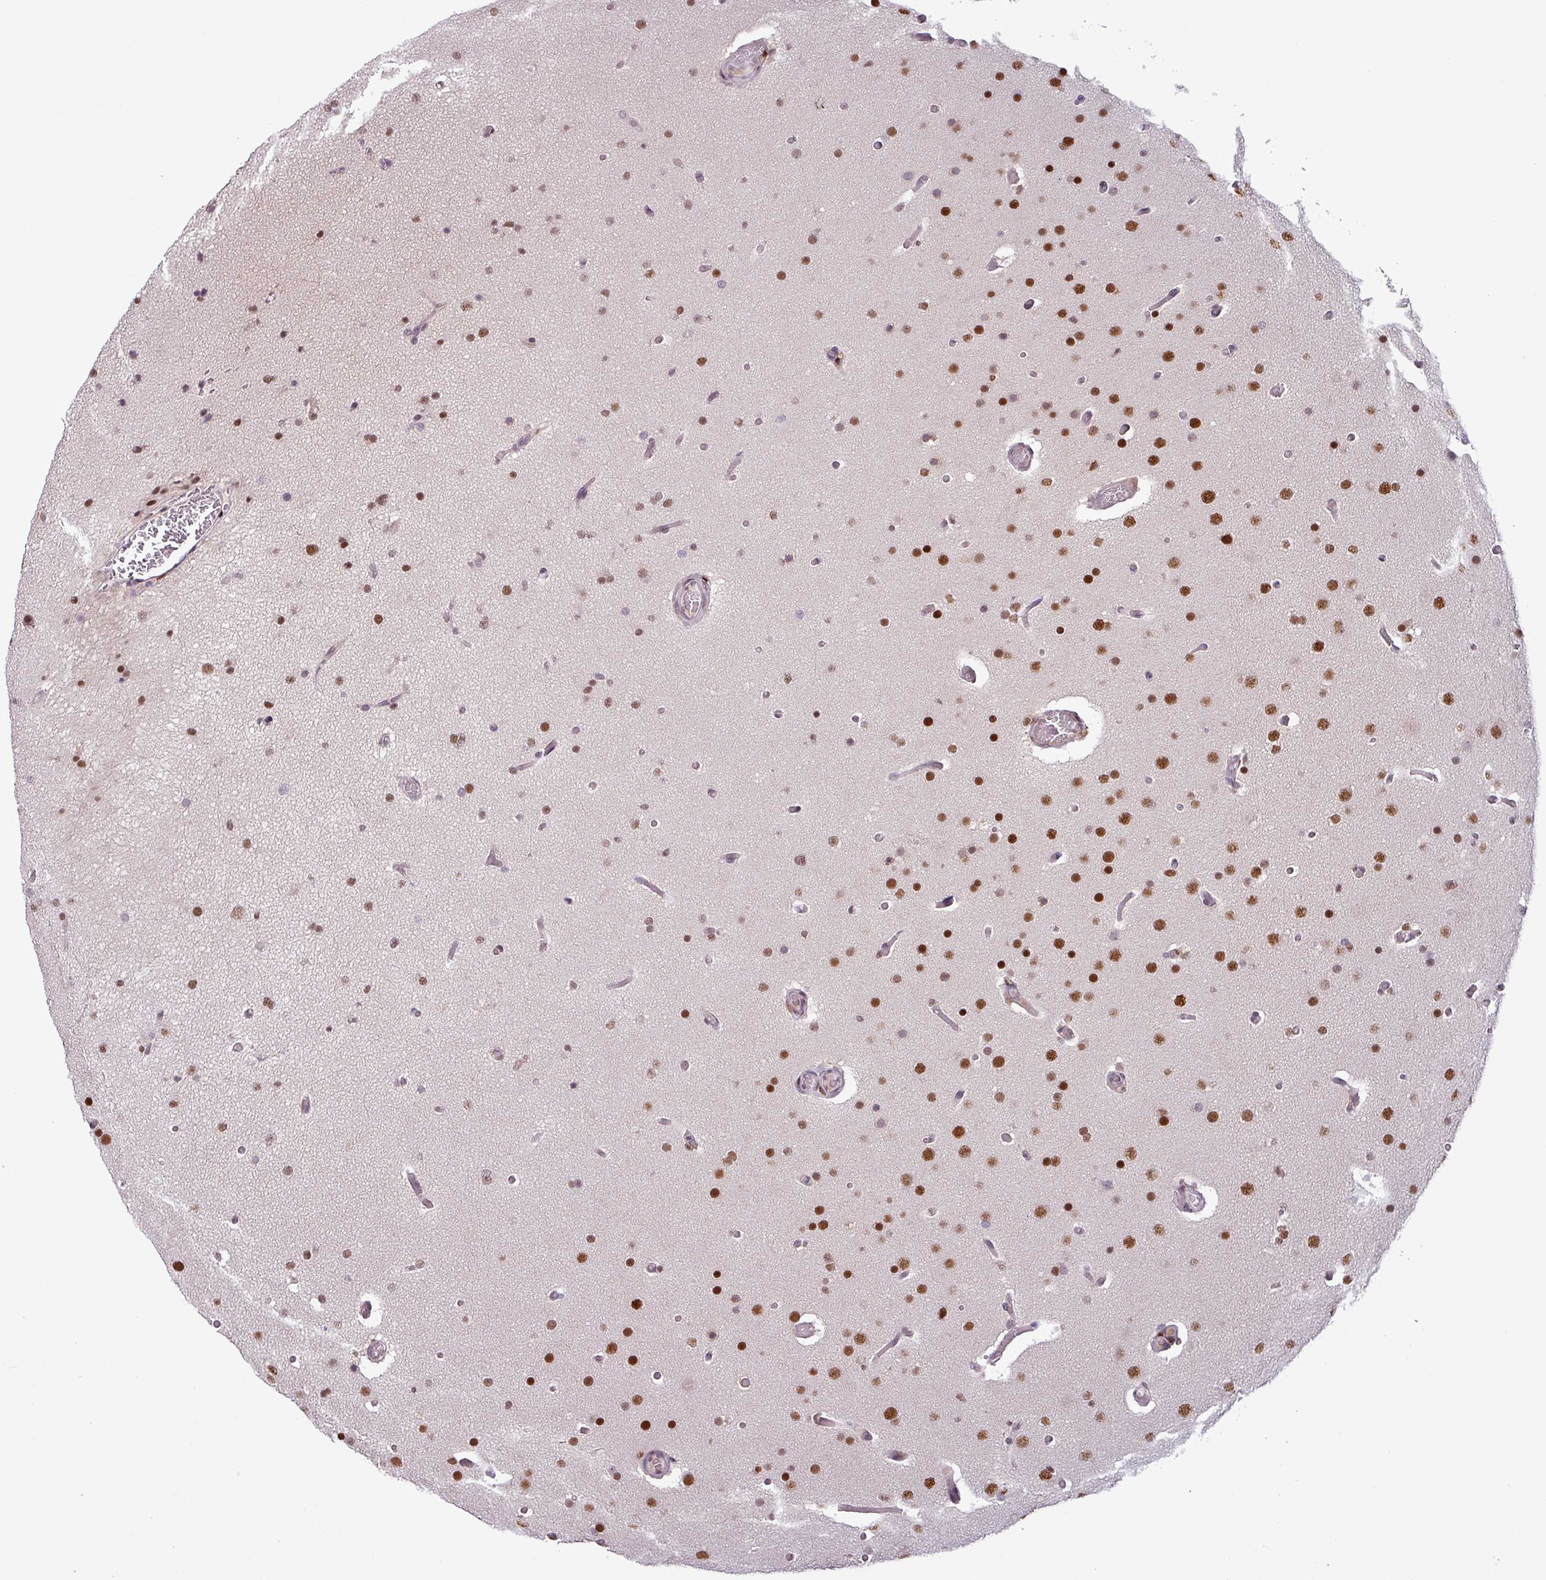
{"staining": {"intensity": "strong", "quantity": "25%-75%", "location": "nuclear"}, "tissue": "glioma", "cell_type": "Tumor cells", "image_type": "cancer", "snomed": [{"axis": "morphology", "description": "Glioma, malignant, High grade"}, {"axis": "topography", "description": "Cerebral cortex"}], "caption": "This photomicrograph demonstrates IHC staining of human malignant glioma (high-grade), with high strong nuclear positivity in approximately 25%-75% of tumor cells.", "gene": "IRF2BPL", "patient": {"sex": "female", "age": 36}}